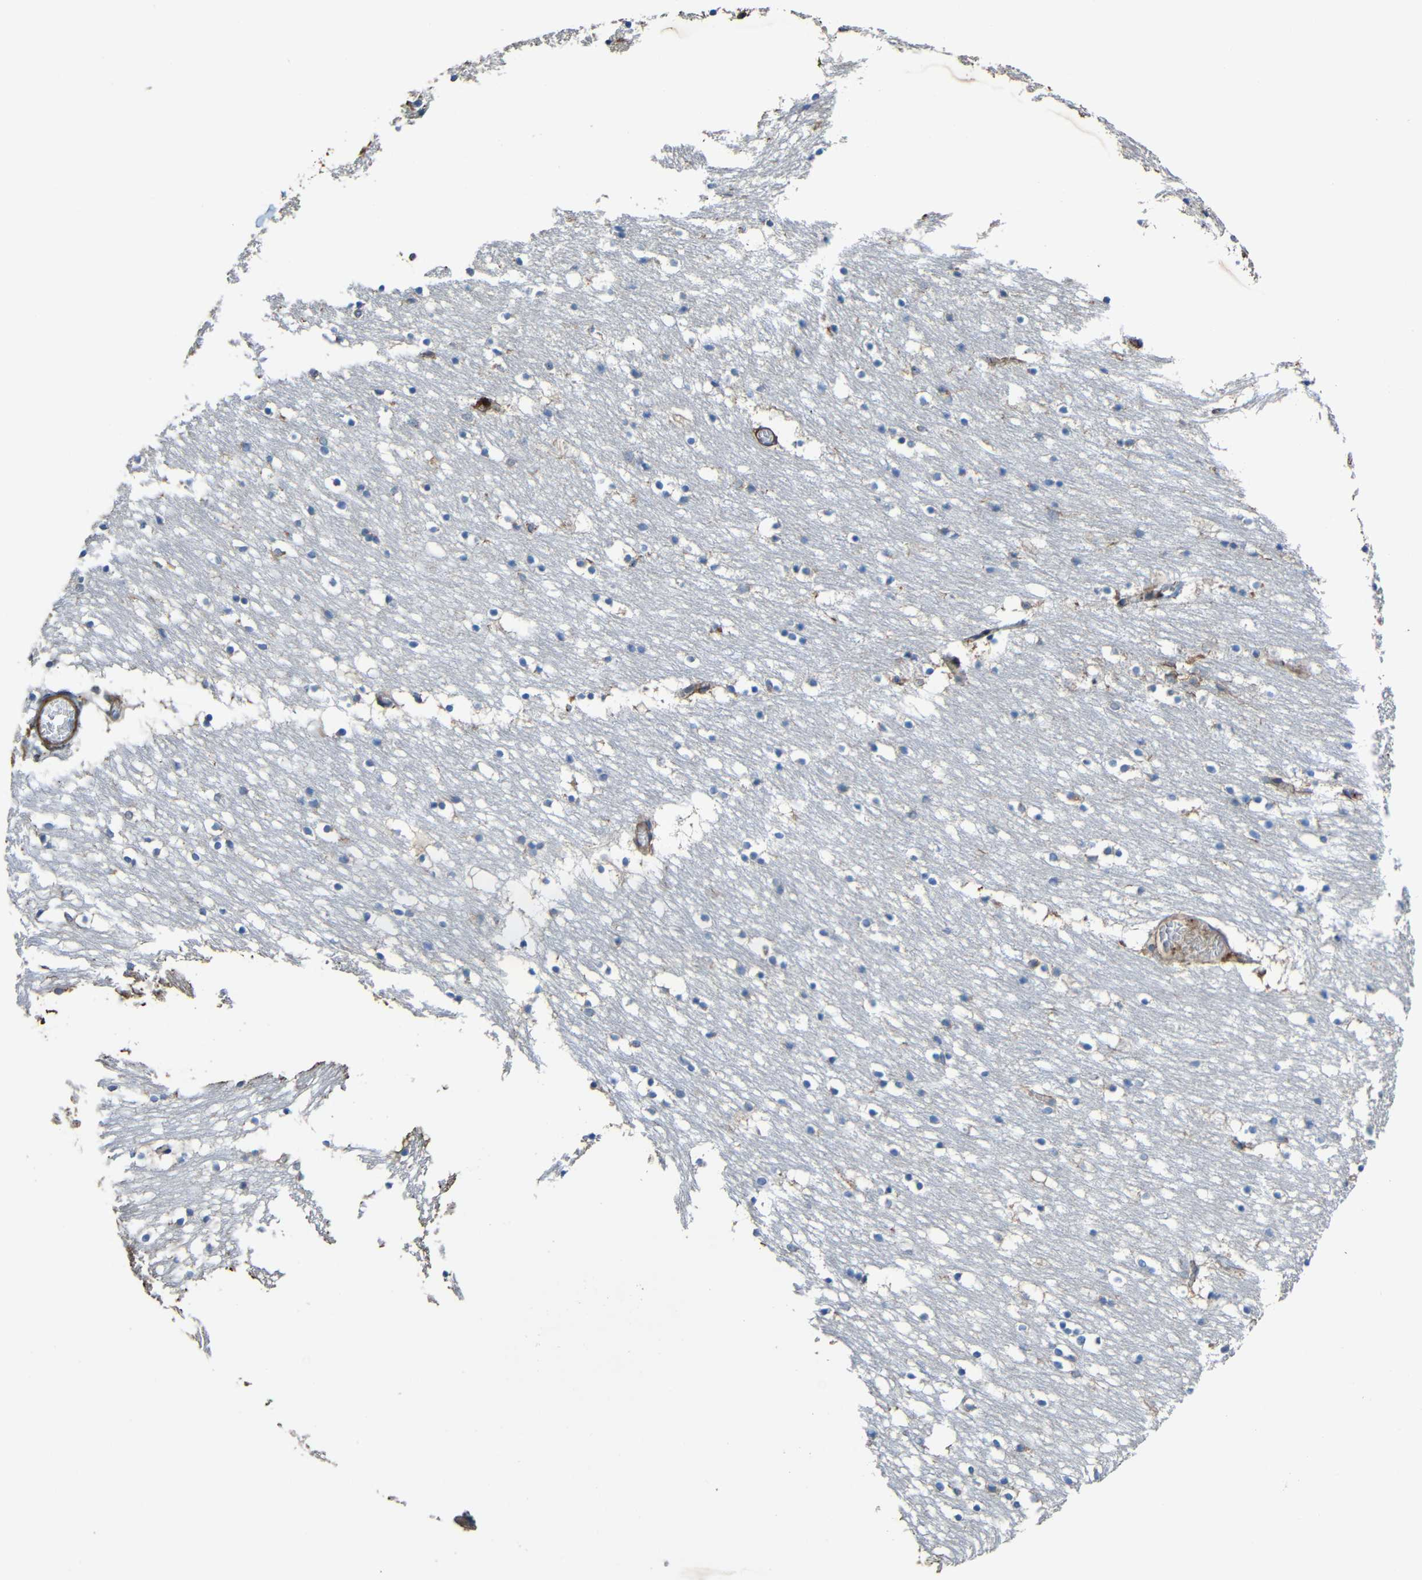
{"staining": {"intensity": "weak", "quantity": "<25%", "location": "cytoplasmic/membranous"}, "tissue": "caudate", "cell_type": "Glial cells", "image_type": "normal", "snomed": [{"axis": "morphology", "description": "Normal tissue, NOS"}, {"axis": "topography", "description": "Lateral ventricle wall"}], "caption": "IHC micrograph of normal caudate: caudate stained with DAB reveals no significant protein positivity in glial cells. Brightfield microscopy of immunohistochemistry stained with DAB (3,3'-diaminobenzidine) (brown) and hematoxylin (blue), captured at high magnification.", "gene": "RHOT2", "patient": {"sex": "male", "age": 45}}